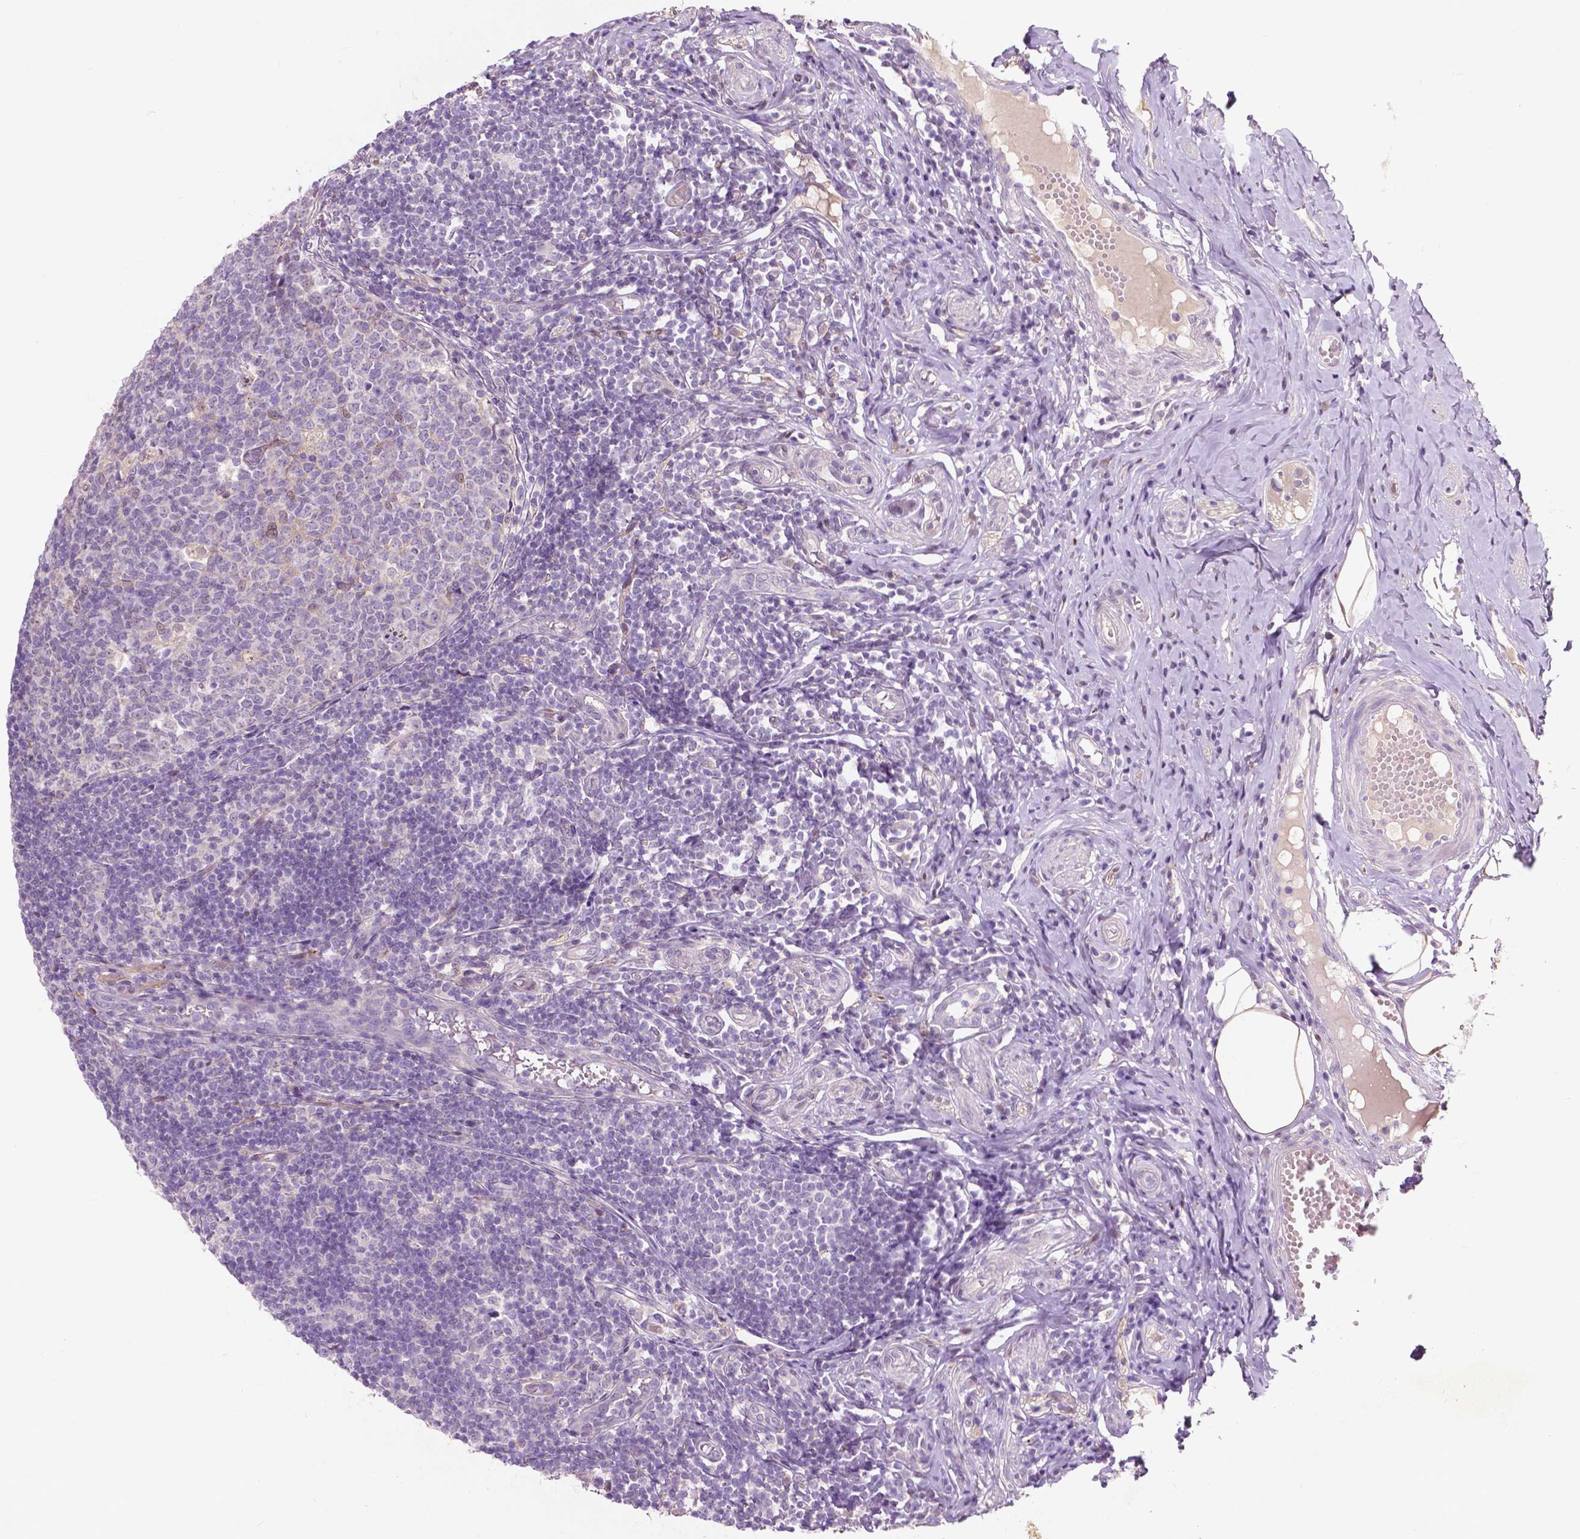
{"staining": {"intensity": "negative", "quantity": "none", "location": "none"}, "tissue": "appendix", "cell_type": "Glandular cells", "image_type": "normal", "snomed": [{"axis": "morphology", "description": "Normal tissue, NOS"}, {"axis": "topography", "description": "Appendix"}], "caption": "An IHC photomicrograph of benign appendix is shown. There is no staining in glandular cells of appendix.", "gene": "GPR37", "patient": {"sex": "male", "age": 18}}